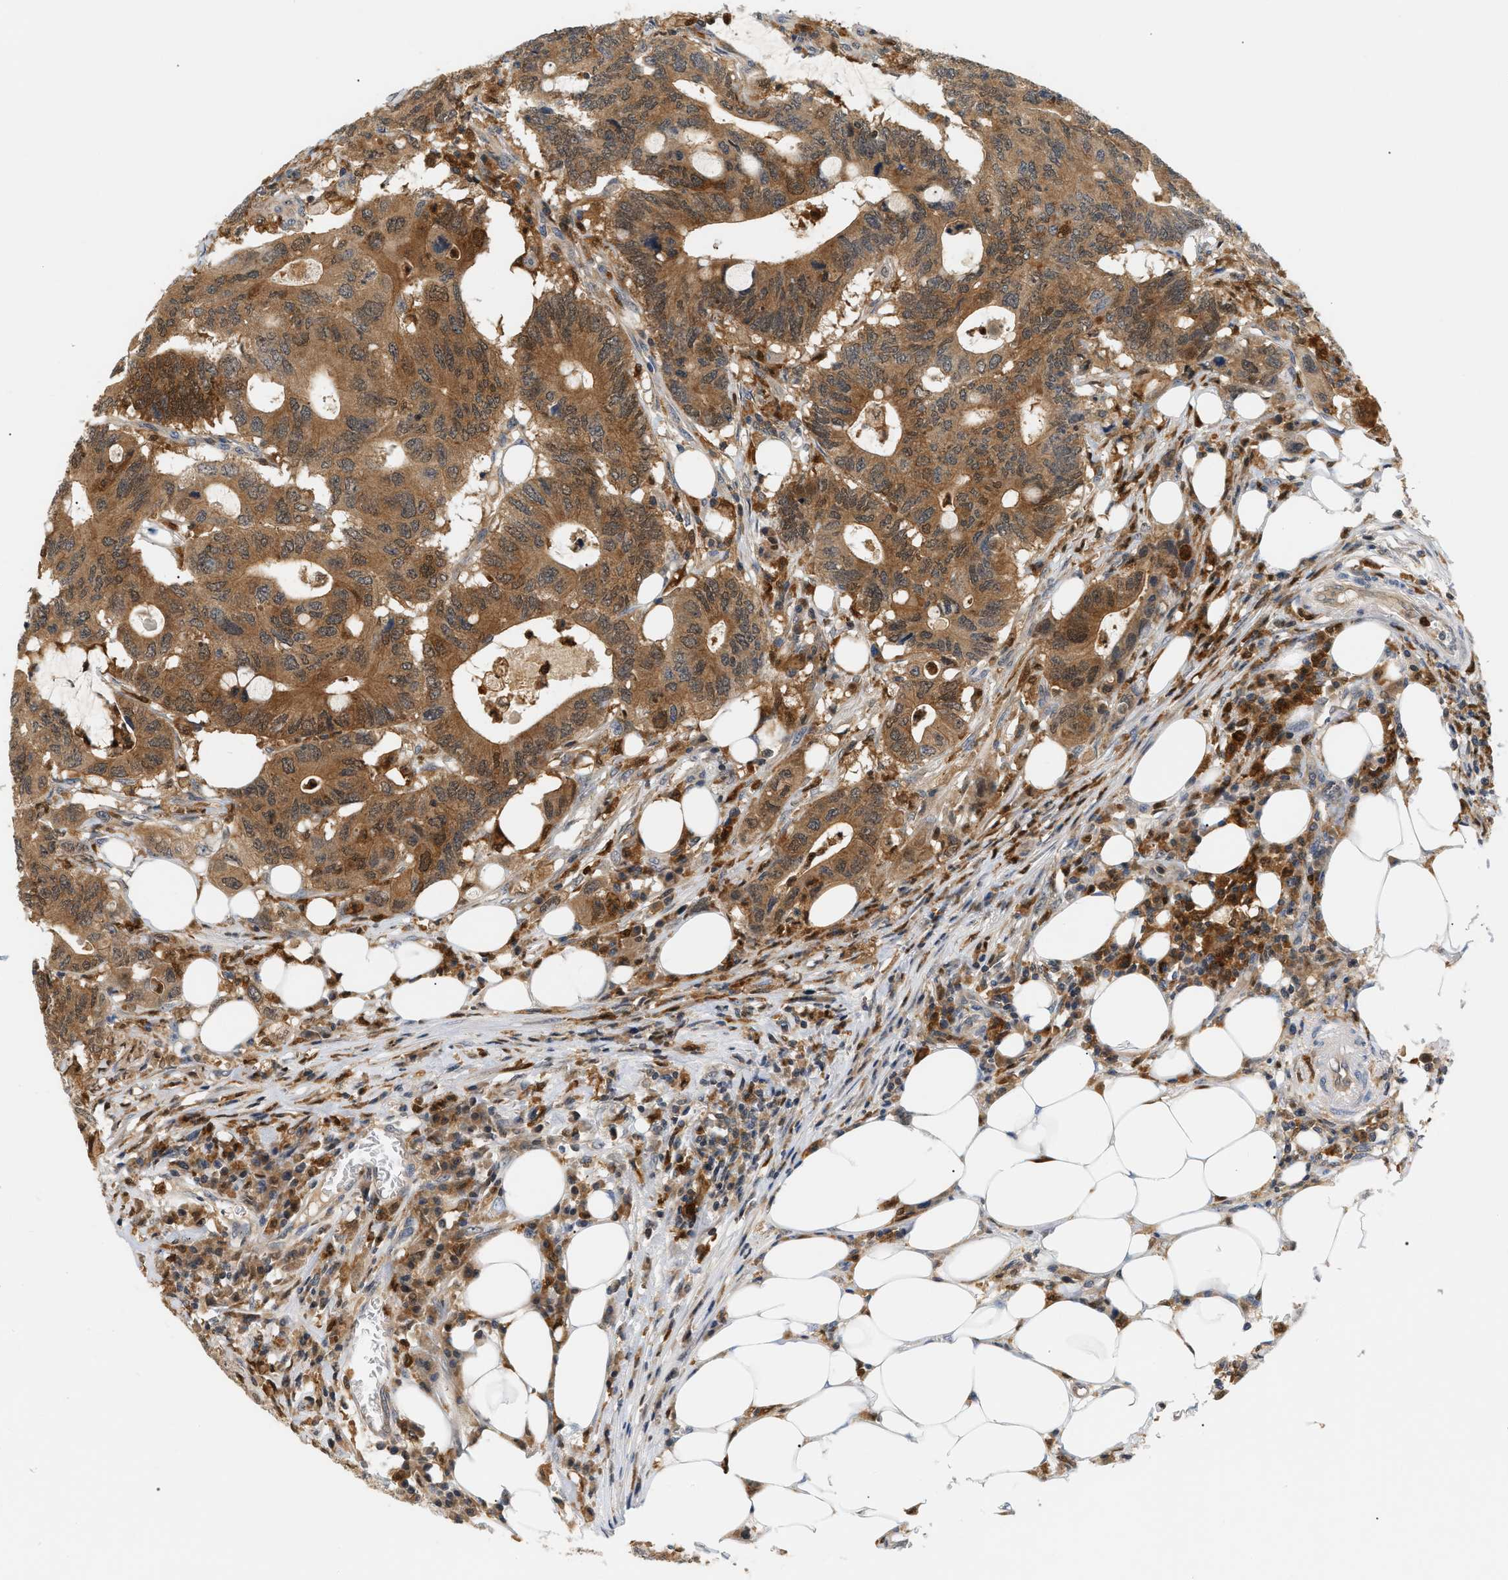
{"staining": {"intensity": "moderate", "quantity": ">75%", "location": "cytoplasmic/membranous"}, "tissue": "colorectal cancer", "cell_type": "Tumor cells", "image_type": "cancer", "snomed": [{"axis": "morphology", "description": "Adenocarcinoma, NOS"}, {"axis": "topography", "description": "Colon"}], "caption": "The histopathology image demonstrates a brown stain indicating the presence of a protein in the cytoplasmic/membranous of tumor cells in colorectal adenocarcinoma. (DAB = brown stain, brightfield microscopy at high magnification).", "gene": "PYCARD", "patient": {"sex": "male", "age": 71}}